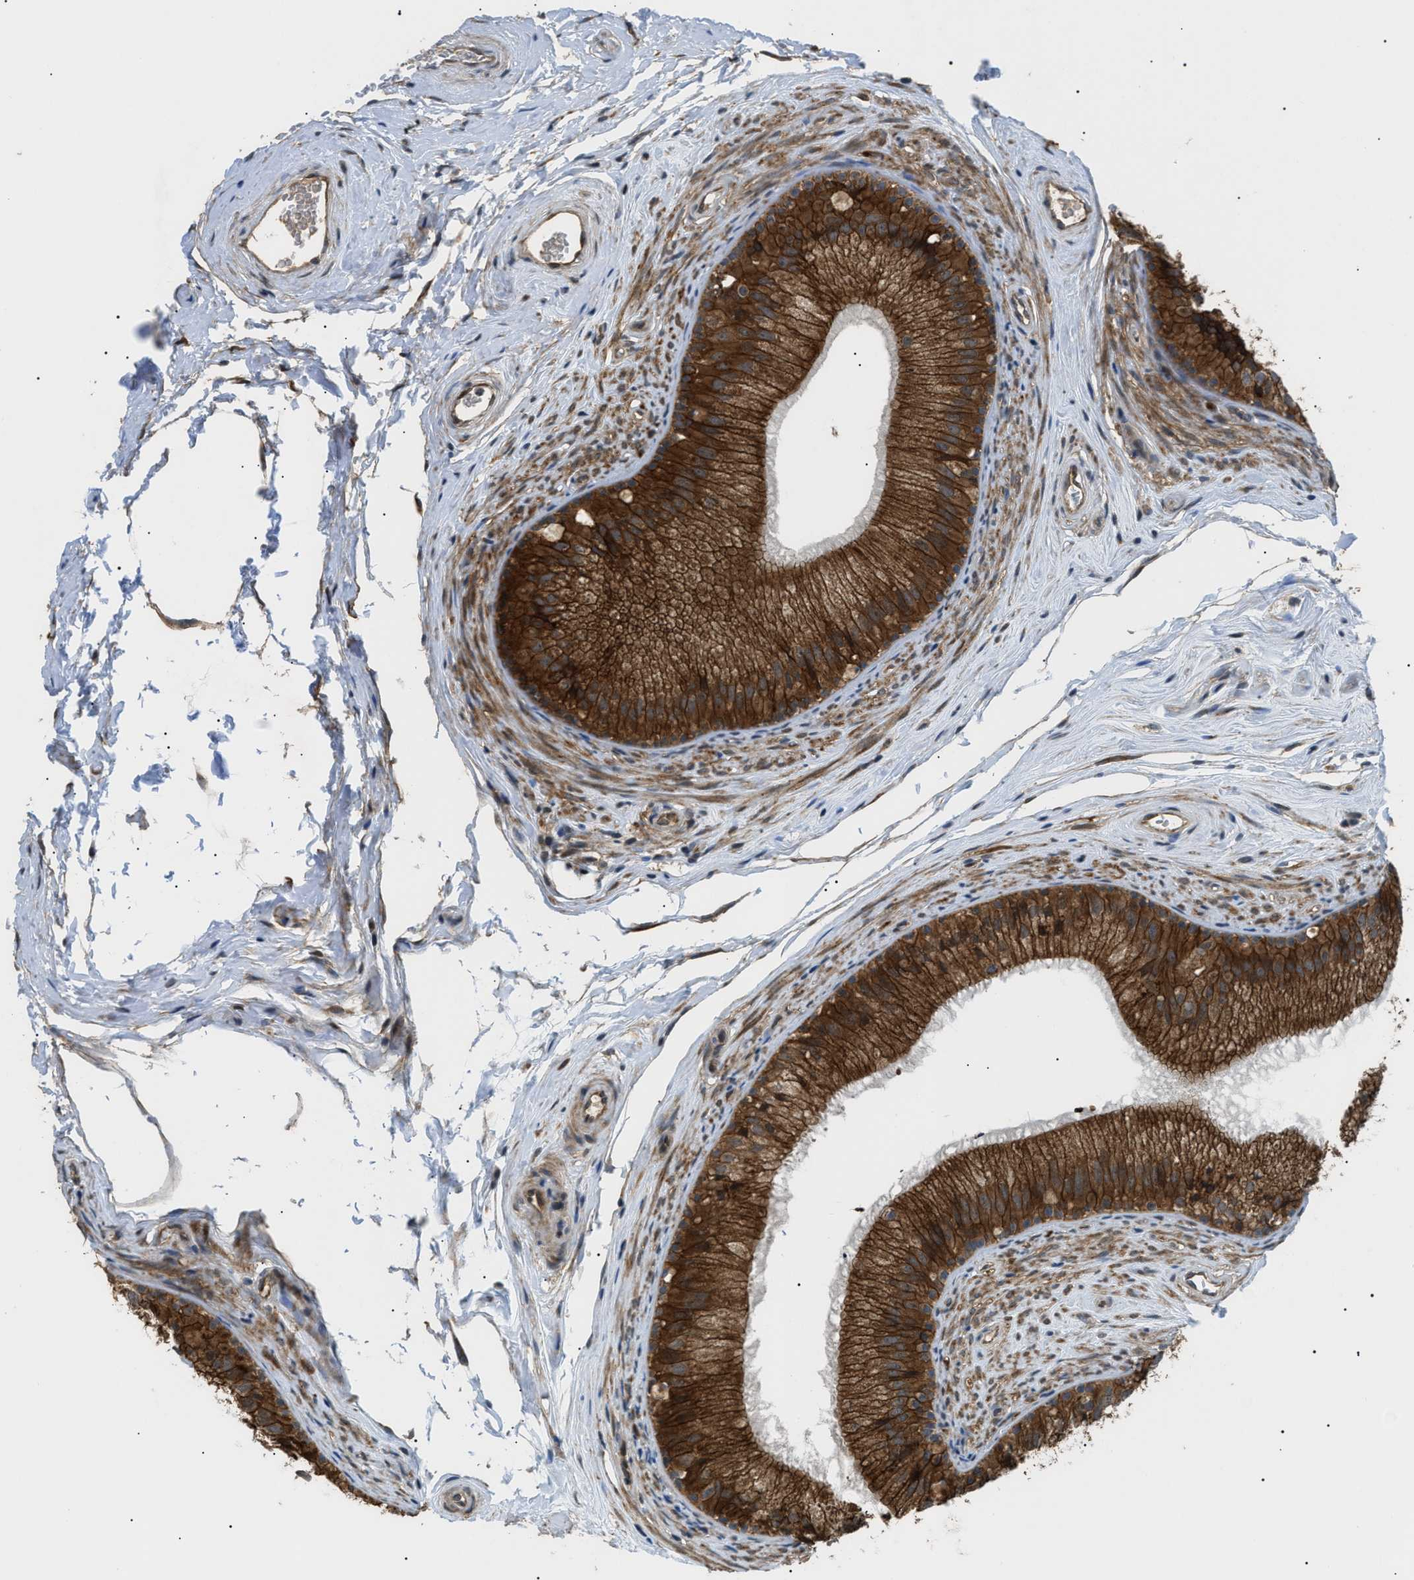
{"staining": {"intensity": "strong", "quantity": ">75%", "location": "cytoplasmic/membranous"}, "tissue": "epididymis", "cell_type": "Glandular cells", "image_type": "normal", "snomed": [{"axis": "morphology", "description": "Normal tissue, NOS"}, {"axis": "topography", "description": "Epididymis"}], "caption": "Immunohistochemical staining of unremarkable epididymis displays >75% levels of strong cytoplasmic/membranous protein expression in approximately >75% of glandular cells.", "gene": "SRPK1", "patient": {"sex": "male", "age": 56}}